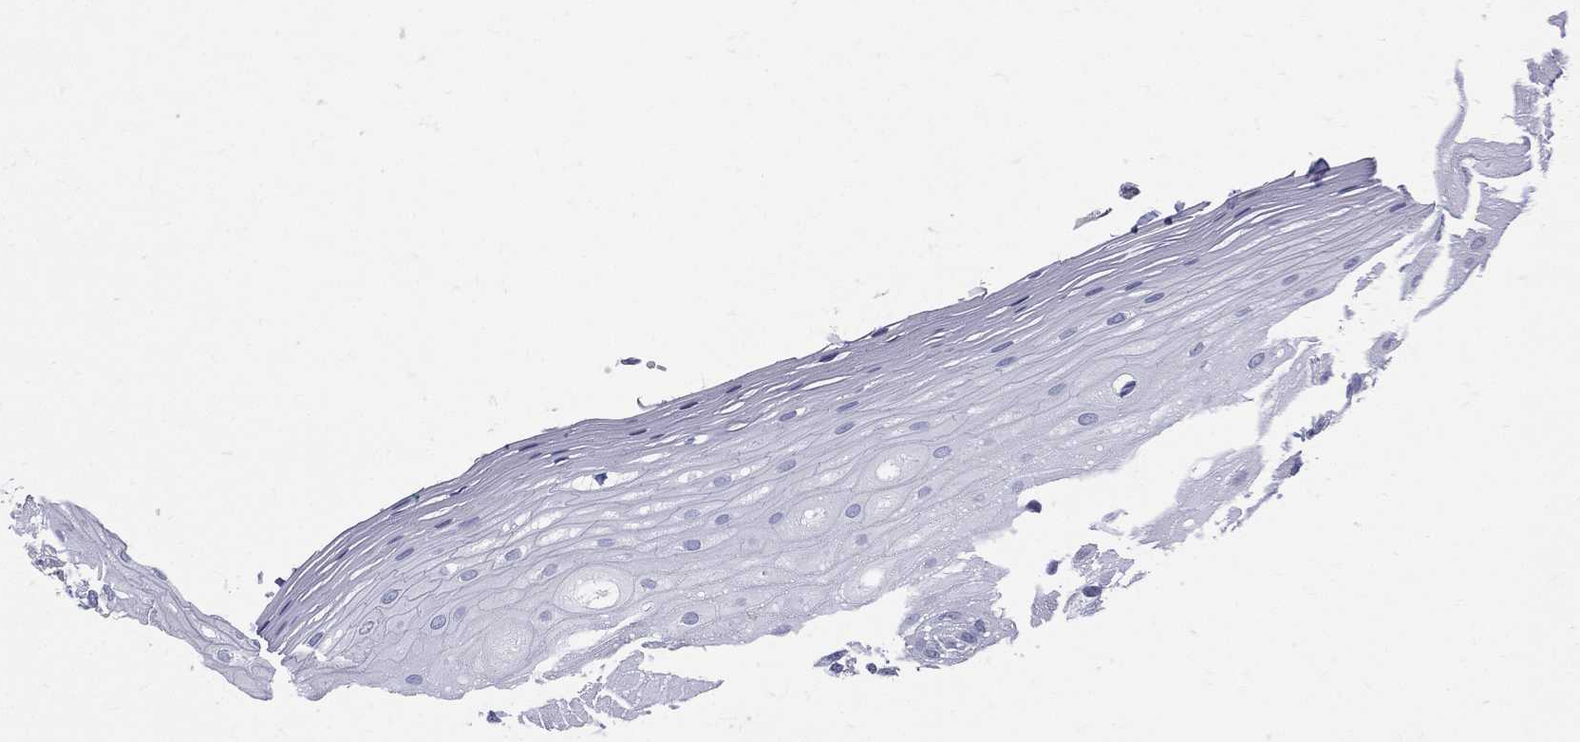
{"staining": {"intensity": "negative", "quantity": "none", "location": "none"}, "tissue": "oral mucosa", "cell_type": "Squamous epithelial cells", "image_type": "normal", "snomed": [{"axis": "morphology", "description": "Normal tissue, NOS"}, {"axis": "morphology", "description": "Squamous cell carcinoma, NOS"}, {"axis": "topography", "description": "Oral tissue"}, {"axis": "topography", "description": "Head-Neck"}], "caption": "Photomicrograph shows no protein expression in squamous epithelial cells of normal oral mucosa.", "gene": "ETNPPL", "patient": {"sex": "female", "age": 75}}